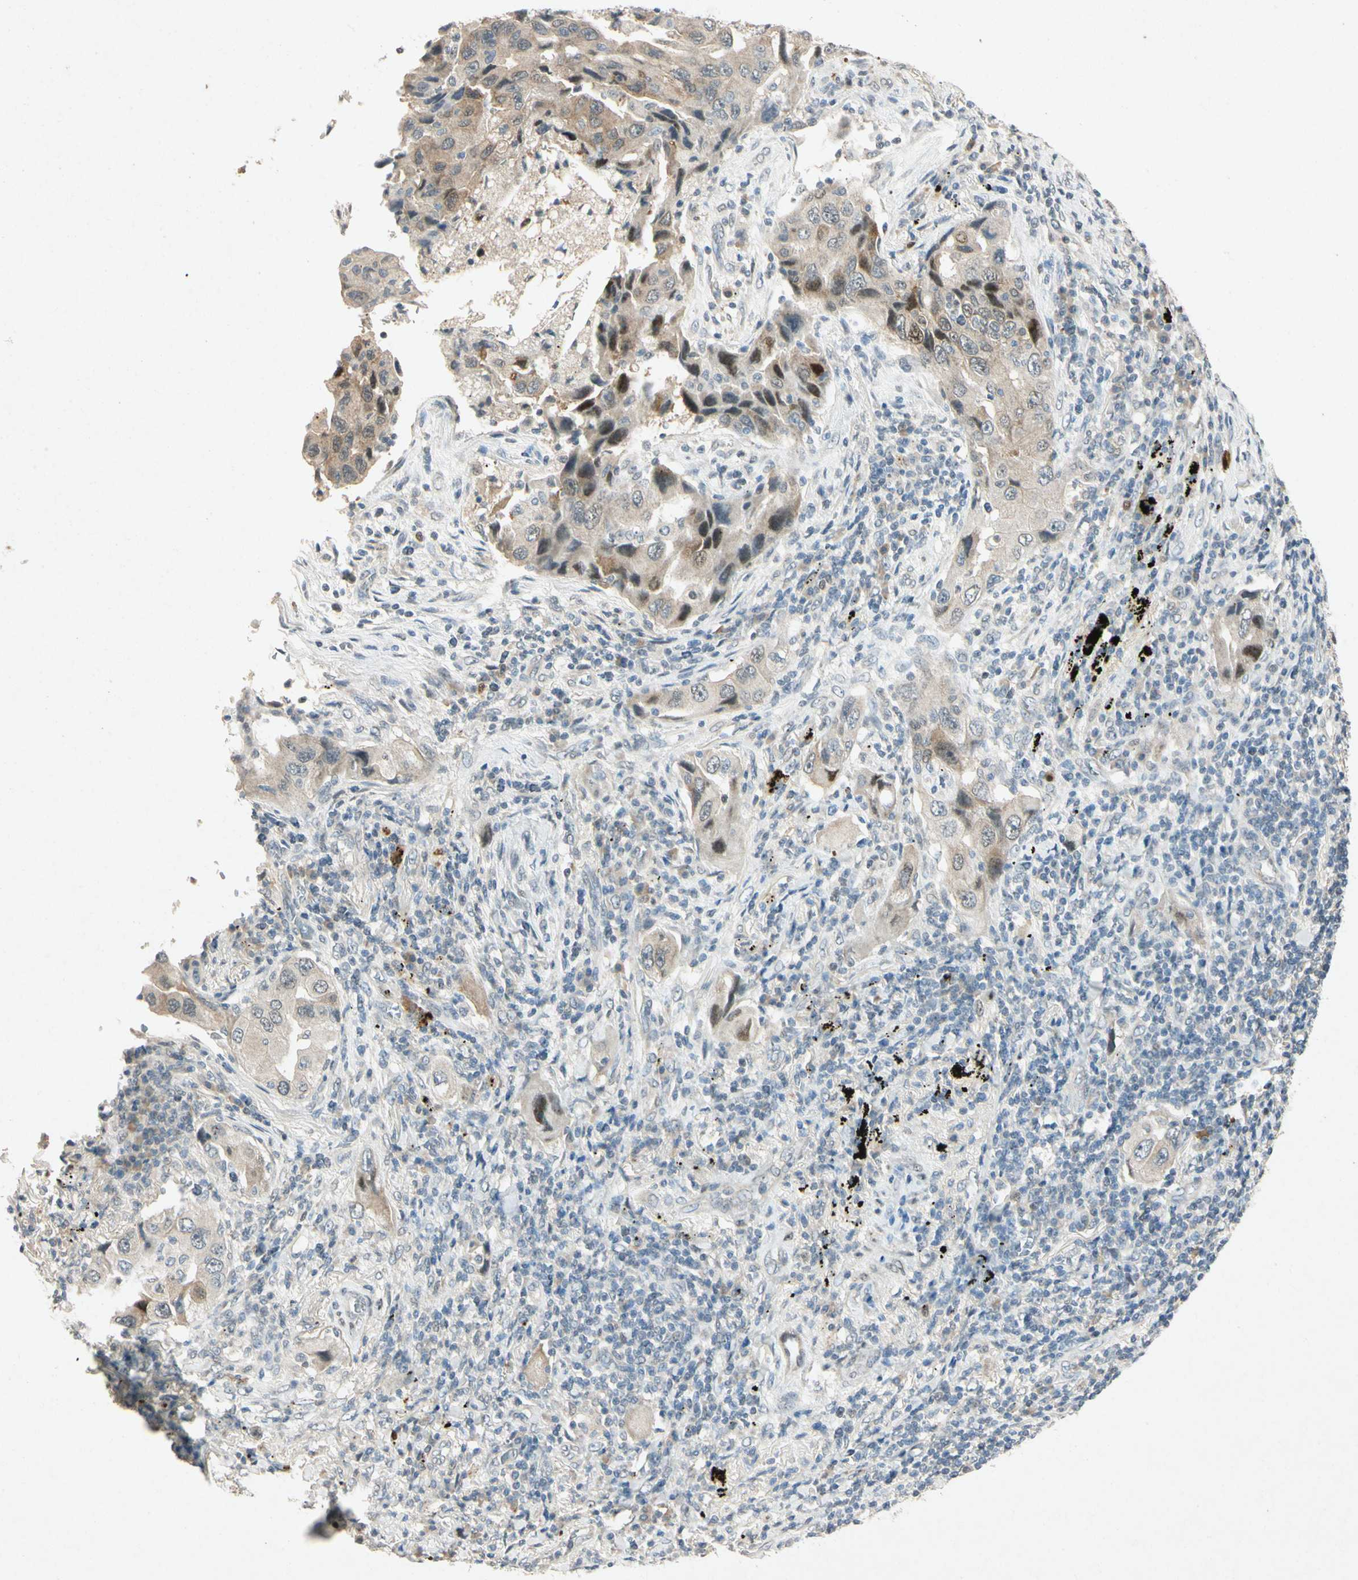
{"staining": {"intensity": "strong", "quantity": "25%-75%", "location": "nuclear"}, "tissue": "lung cancer", "cell_type": "Tumor cells", "image_type": "cancer", "snomed": [{"axis": "morphology", "description": "Adenocarcinoma, NOS"}, {"axis": "topography", "description": "Lung"}], "caption": "High-power microscopy captured an immunohistochemistry image of lung cancer (adenocarcinoma), revealing strong nuclear staining in approximately 25%-75% of tumor cells.", "gene": "HSPA1B", "patient": {"sex": "female", "age": 65}}